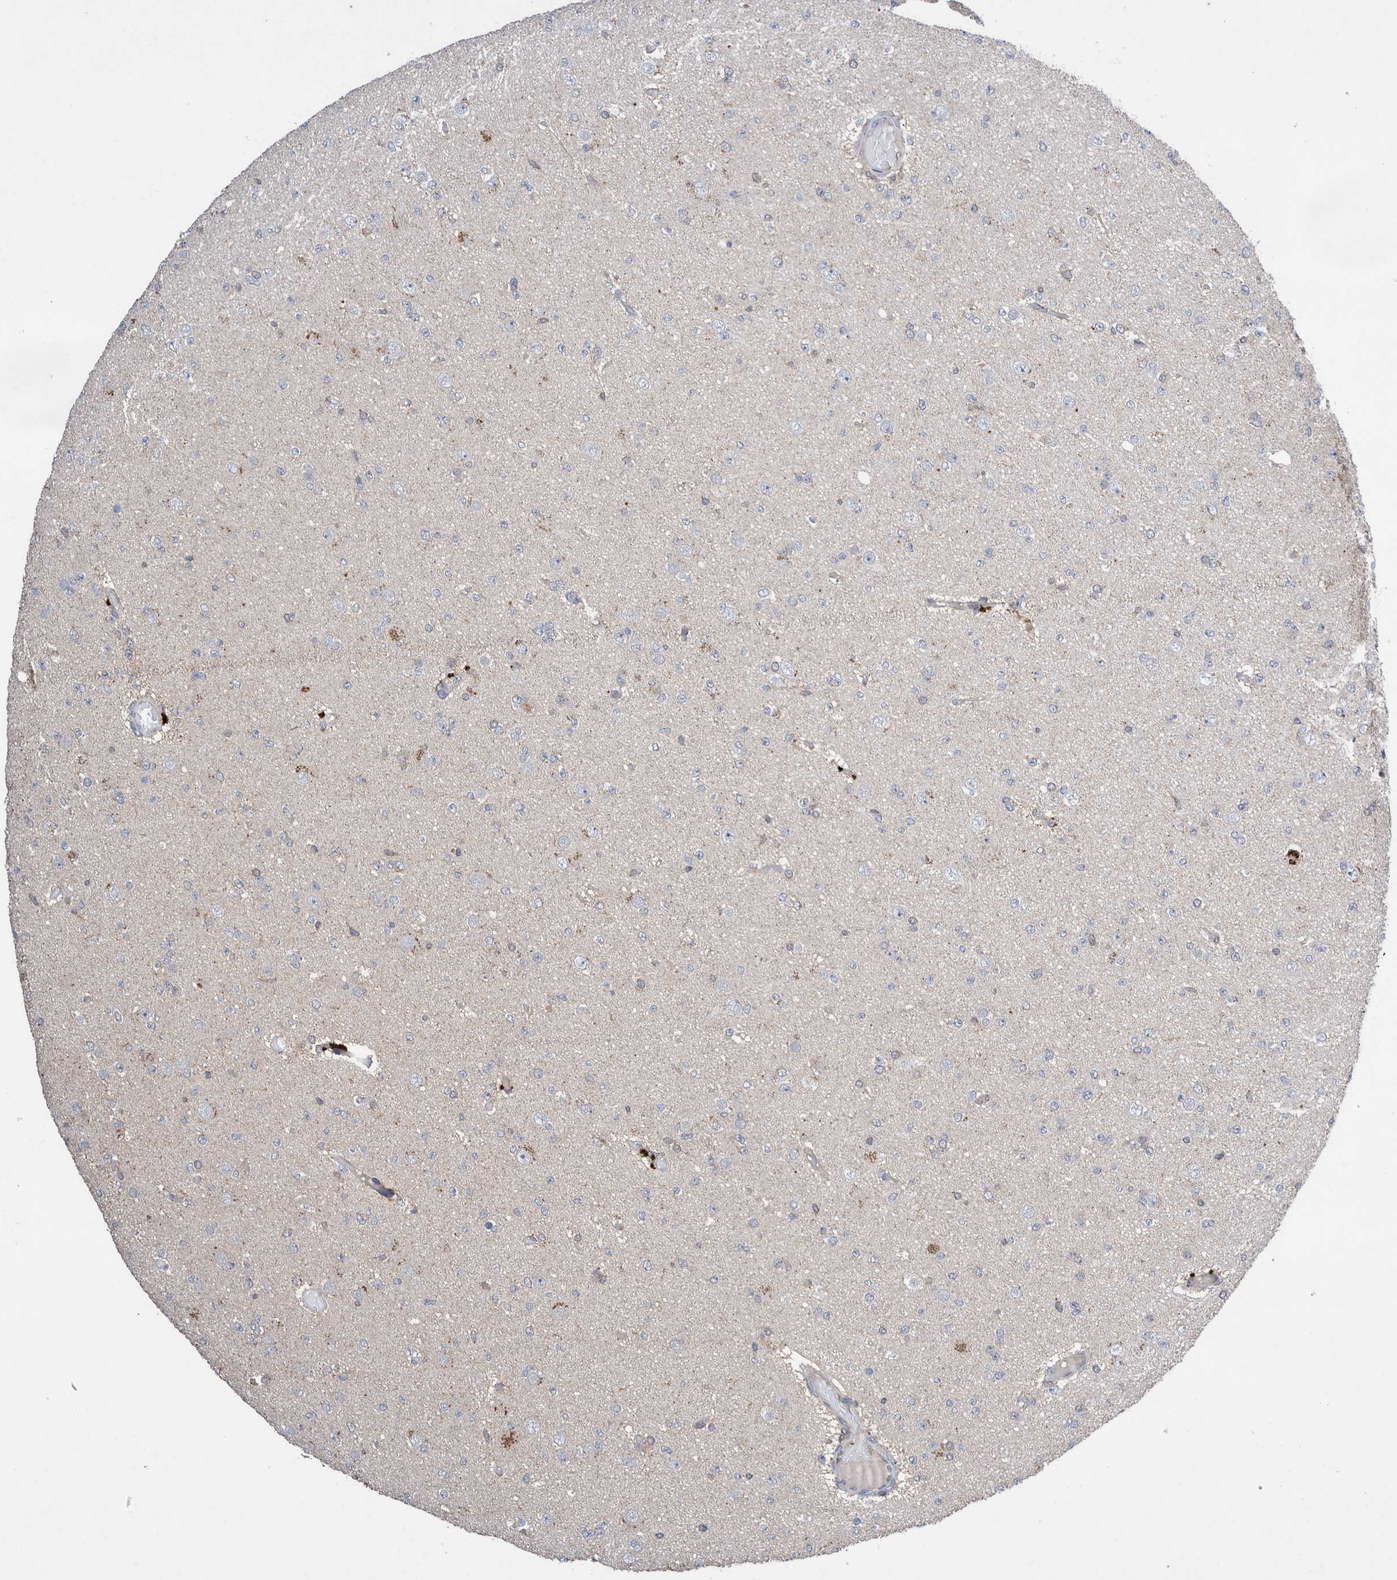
{"staining": {"intensity": "negative", "quantity": "none", "location": "none"}, "tissue": "glioma", "cell_type": "Tumor cells", "image_type": "cancer", "snomed": [{"axis": "morphology", "description": "Glioma, malignant, Low grade"}, {"axis": "topography", "description": "Brain"}], "caption": "The IHC histopathology image has no significant expression in tumor cells of low-grade glioma (malignant) tissue. (Stains: DAB (3,3'-diaminobenzidine) immunohistochemistry with hematoxylin counter stain, Microscopy: brightfield microscopy at high magnification).", "gene": "PLPBP", "patient": {"sex": "female", "age": 22}}